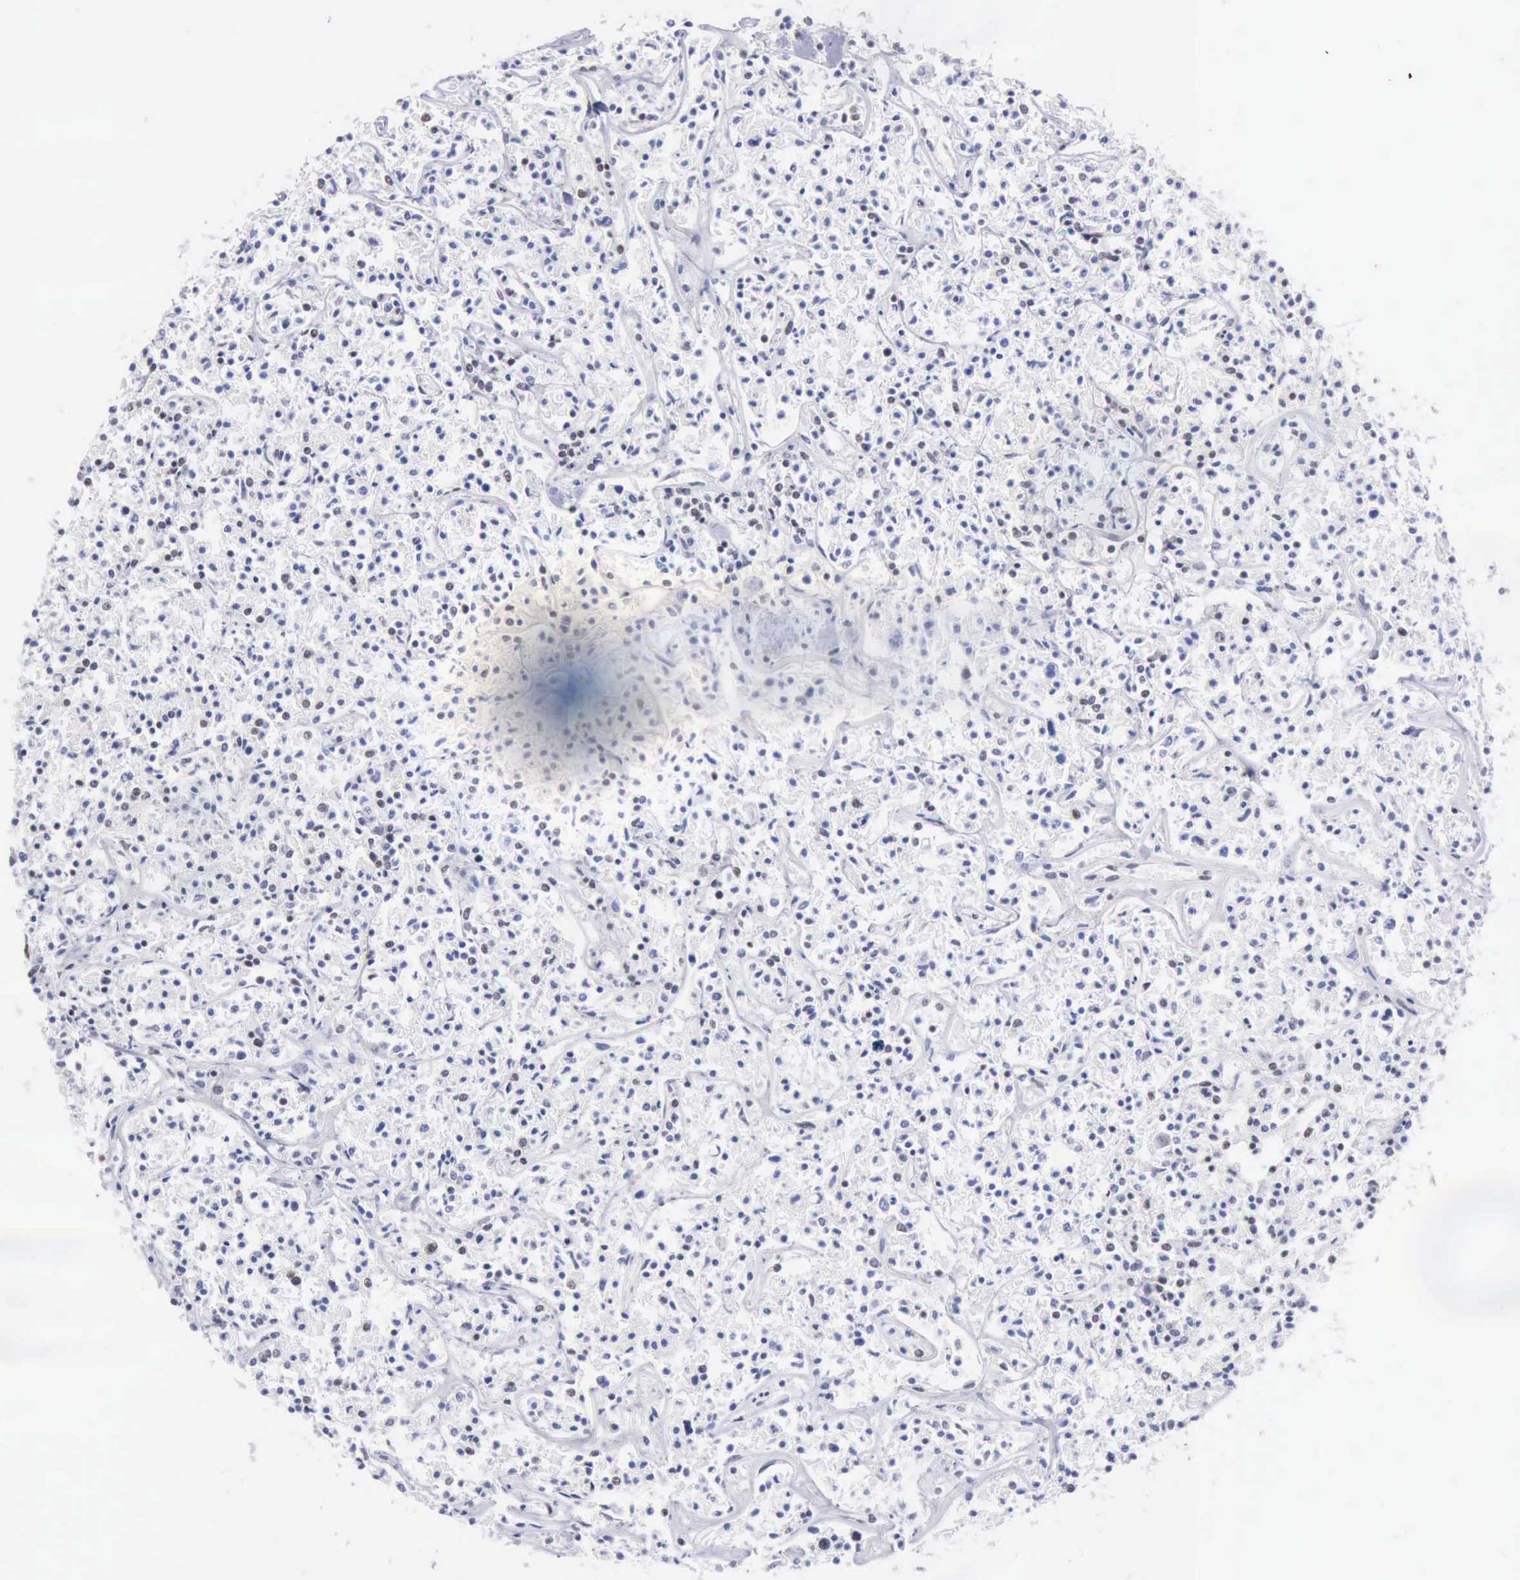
{"staining": {"intensity": "negative", "quantity": "none", "location": "none"}, "tissue": "lymphoma", "cell_type": "Tumor cells", "image_type": "cancer", "snomed": [{"axis": "morphology", "description": "Malignant lymphoma, non-Hodgkin's type, Low grade"}, {"axis": "topography", "description": "Small intestine"}], "caption": "Histopathology image shows no significant protein expression in tumor cells of lymphoma.", "gene": "TAF1", "patient": {"sex": "female", "age": 59}}